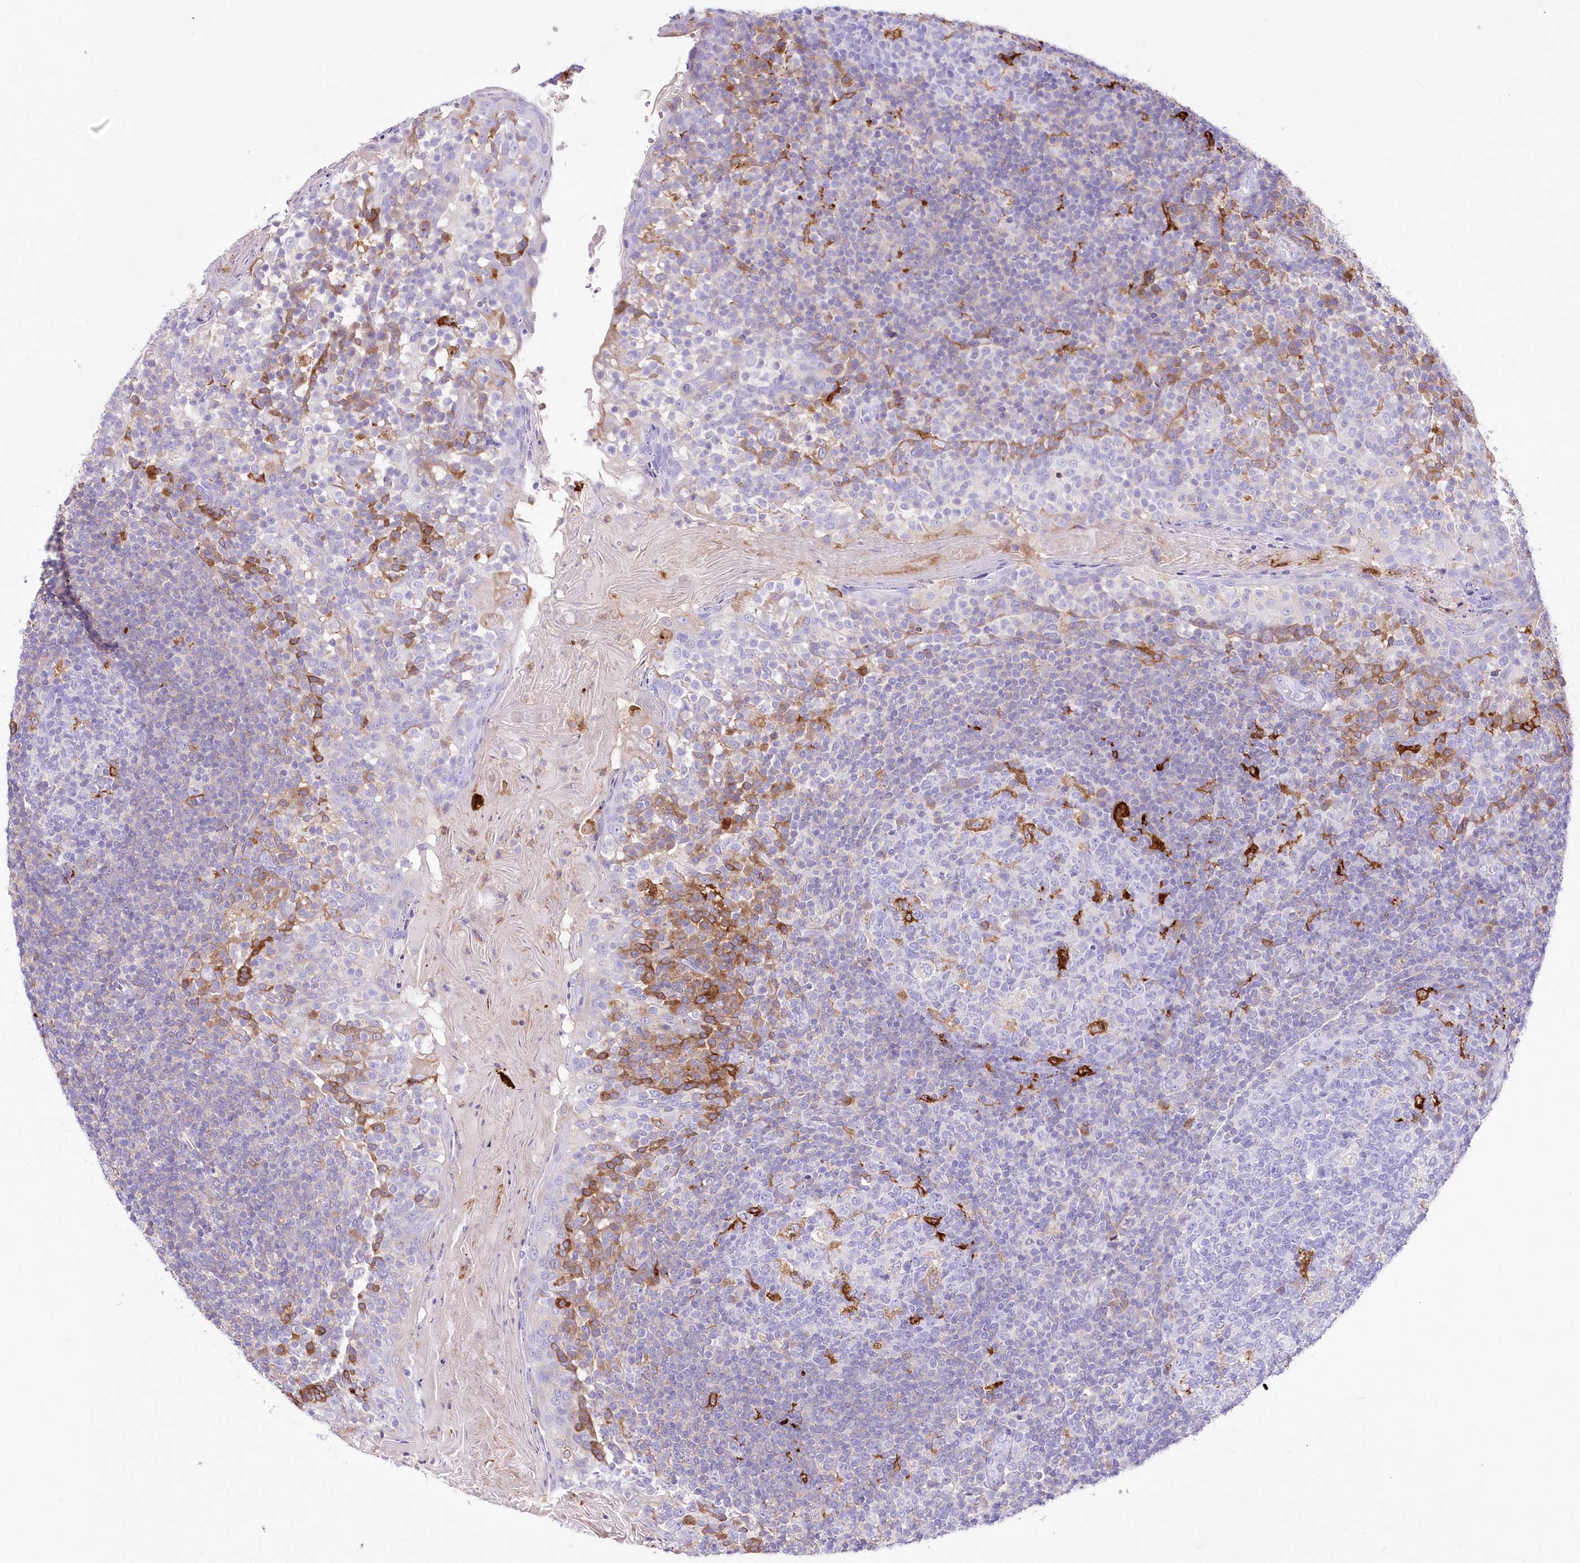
{"staining": {"intensity": "strong", "quantity": "<25%", "location": "cytoplasmic/membranous"}, "tissue": "tonsil", "cell_type": "Germinal center cells", "image_type": "normal", "snomed": [{"axis": "morphology", "description": "Normal tissue, NOS"}, {"axis": "topography", "description": "Tonsil"}], "caption": "Tonsil stained for a protein (brown) demonstrates strong cytoplasmic/membranous positive positivity in approximately <25% of germinal center cells.", "gene": "DNAJC19", "patient": {"sex": "female", "age": 19}}